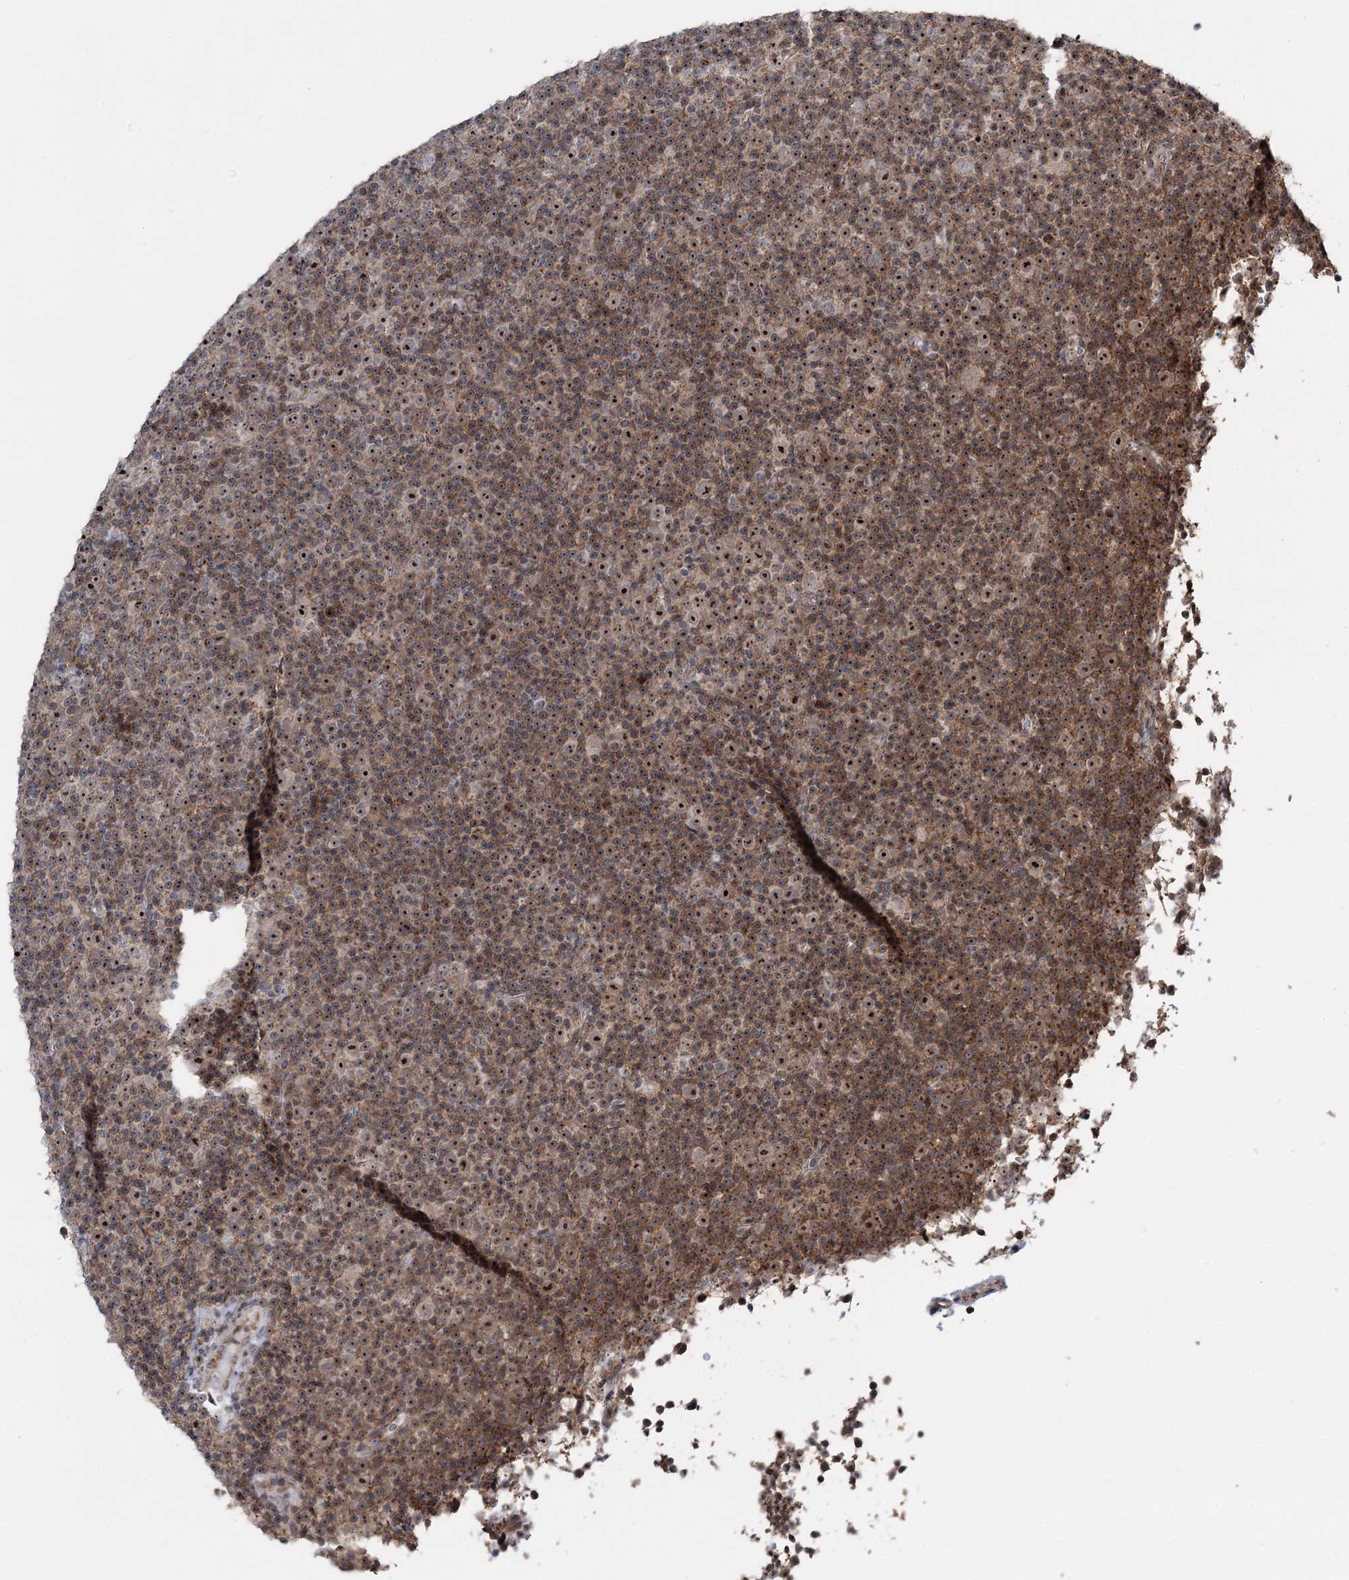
{"staining": {"intensity": "moderate", "quantity": ">75%", "location": "cytoplasmic/membranous,nuclear"}, "tissue": "lymphoma", "cell_type": "Tumor cells", "image_type": "cancer", "snomed": [{"axis": "morphology", "description": "Malignant lymphoma, non-Hodgkin's type, Low grade"}, {"axis": "topography", "description": "Lymph node"}], "caption": "DAB (3,3'-diaminobenzidine) immunohistochemical staining of human malignant lymphoma, non-Hodgkin's type (low-grade) shows moderate cytoplasmic/membranous and nuclear protein positivity in about >75% of tumor cells. The staining was performed using DAB (3,3'-diaminobenzidine) to visualize the protein expression in brown, while the nuclei were stained in blue with hematoxylin (Magnification: 20x).", "gene": "STEEP1", "patient": {"sex": "female", "age": 67}}